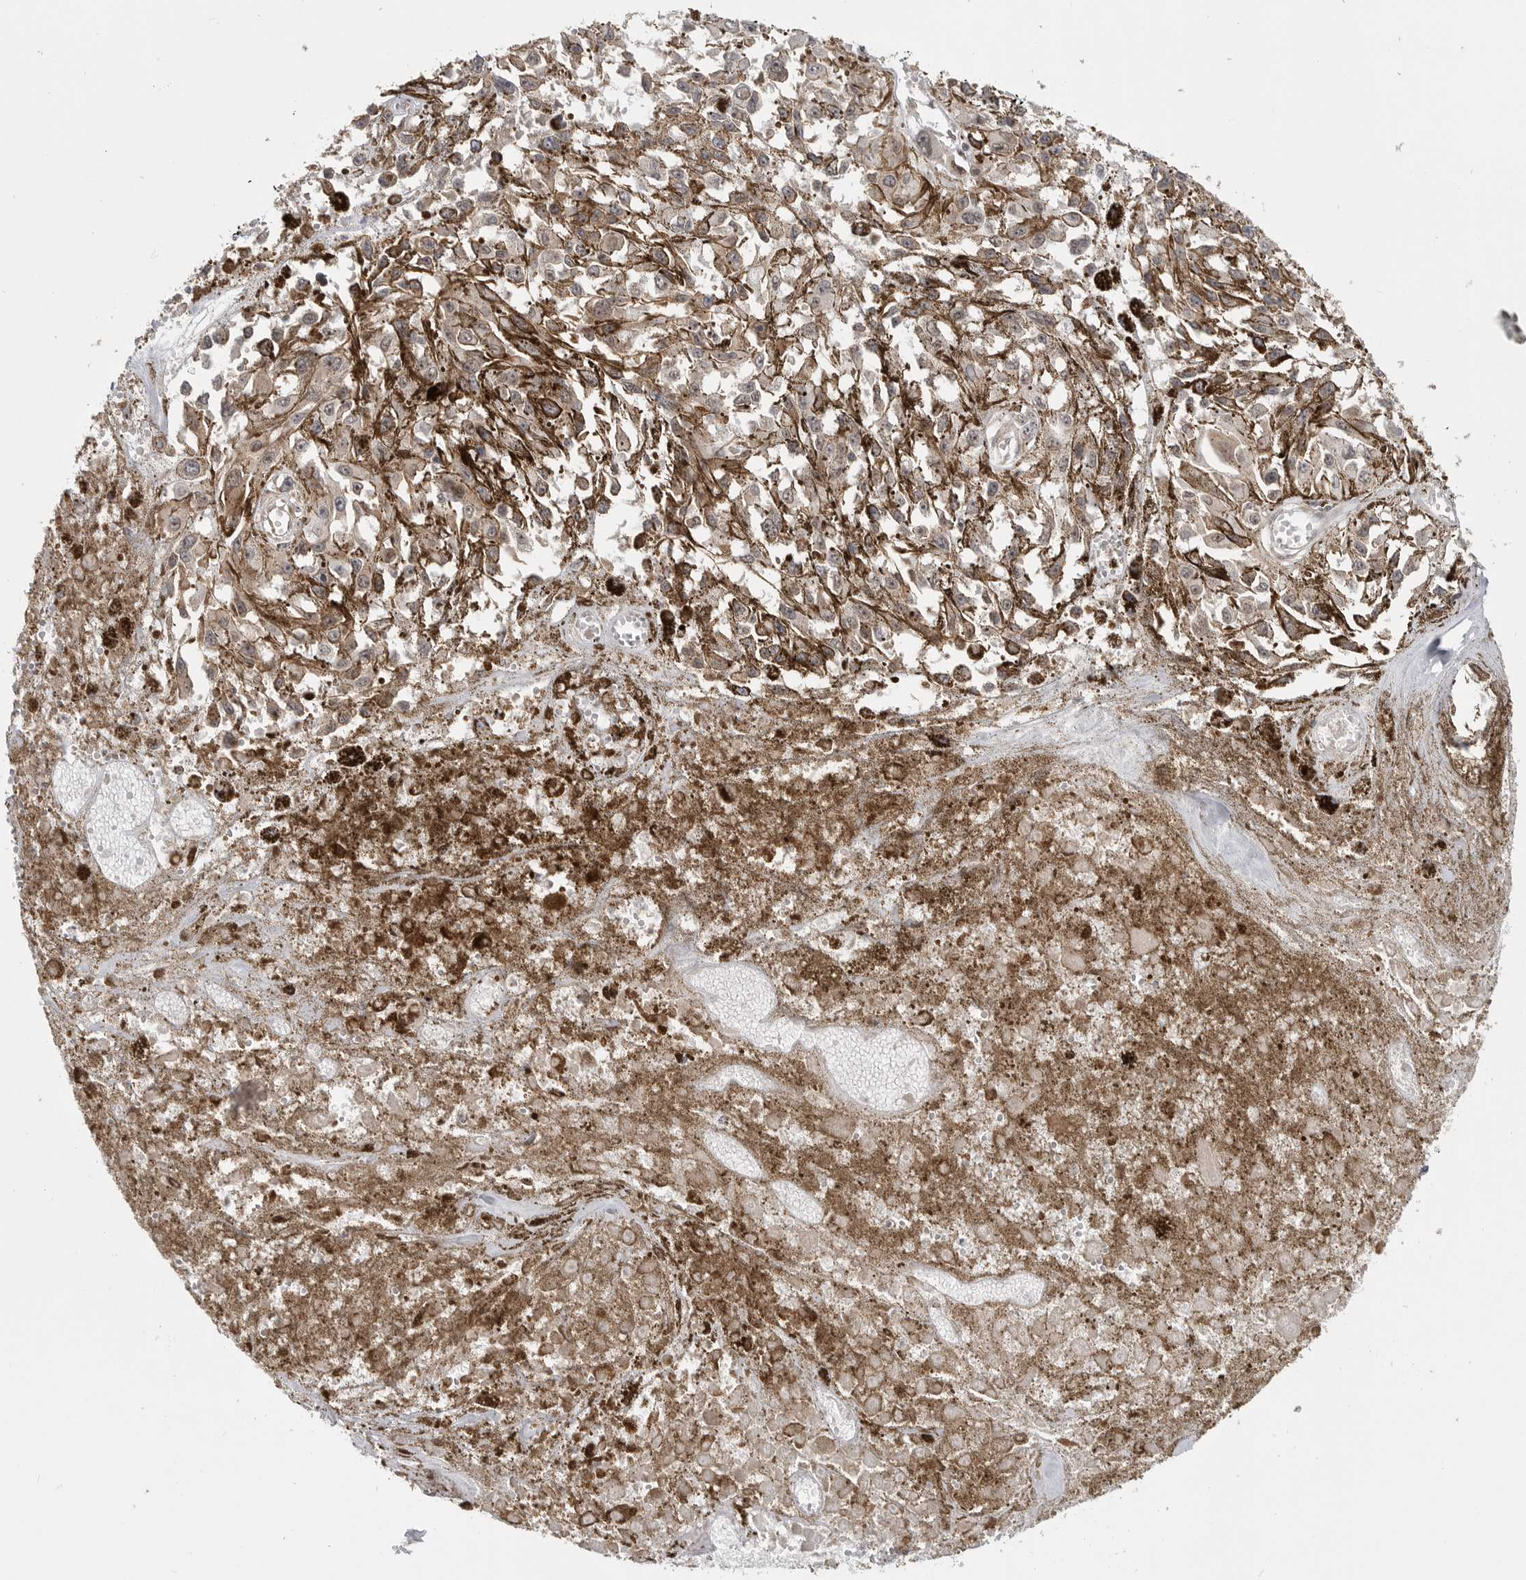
{"staining": {"intensity": "negative", "quantity": "none", "location": "none"}, "tissue": "melanoma", "cell_type": "Tumor cells", "image_type": "cancer", "snomed": [{"axis": "morphology", "description": "Malignant melanoma, Metastatic site"}, {"axis": "topography", "description": "Lymph node"}], "caption": "This micrograph is of melanoma stained with immunohistochemistry (IHC) to label a protein in brown with the nuclei are counter-stained blue. There is no expression in tumor cells. Brightfield microscopy of IHC stained with DAB (brown) and hematoxylin (blue), captured at high magnification.", "gene": "CEP295NL", "patient": {"sex": "male", "age": 59}}